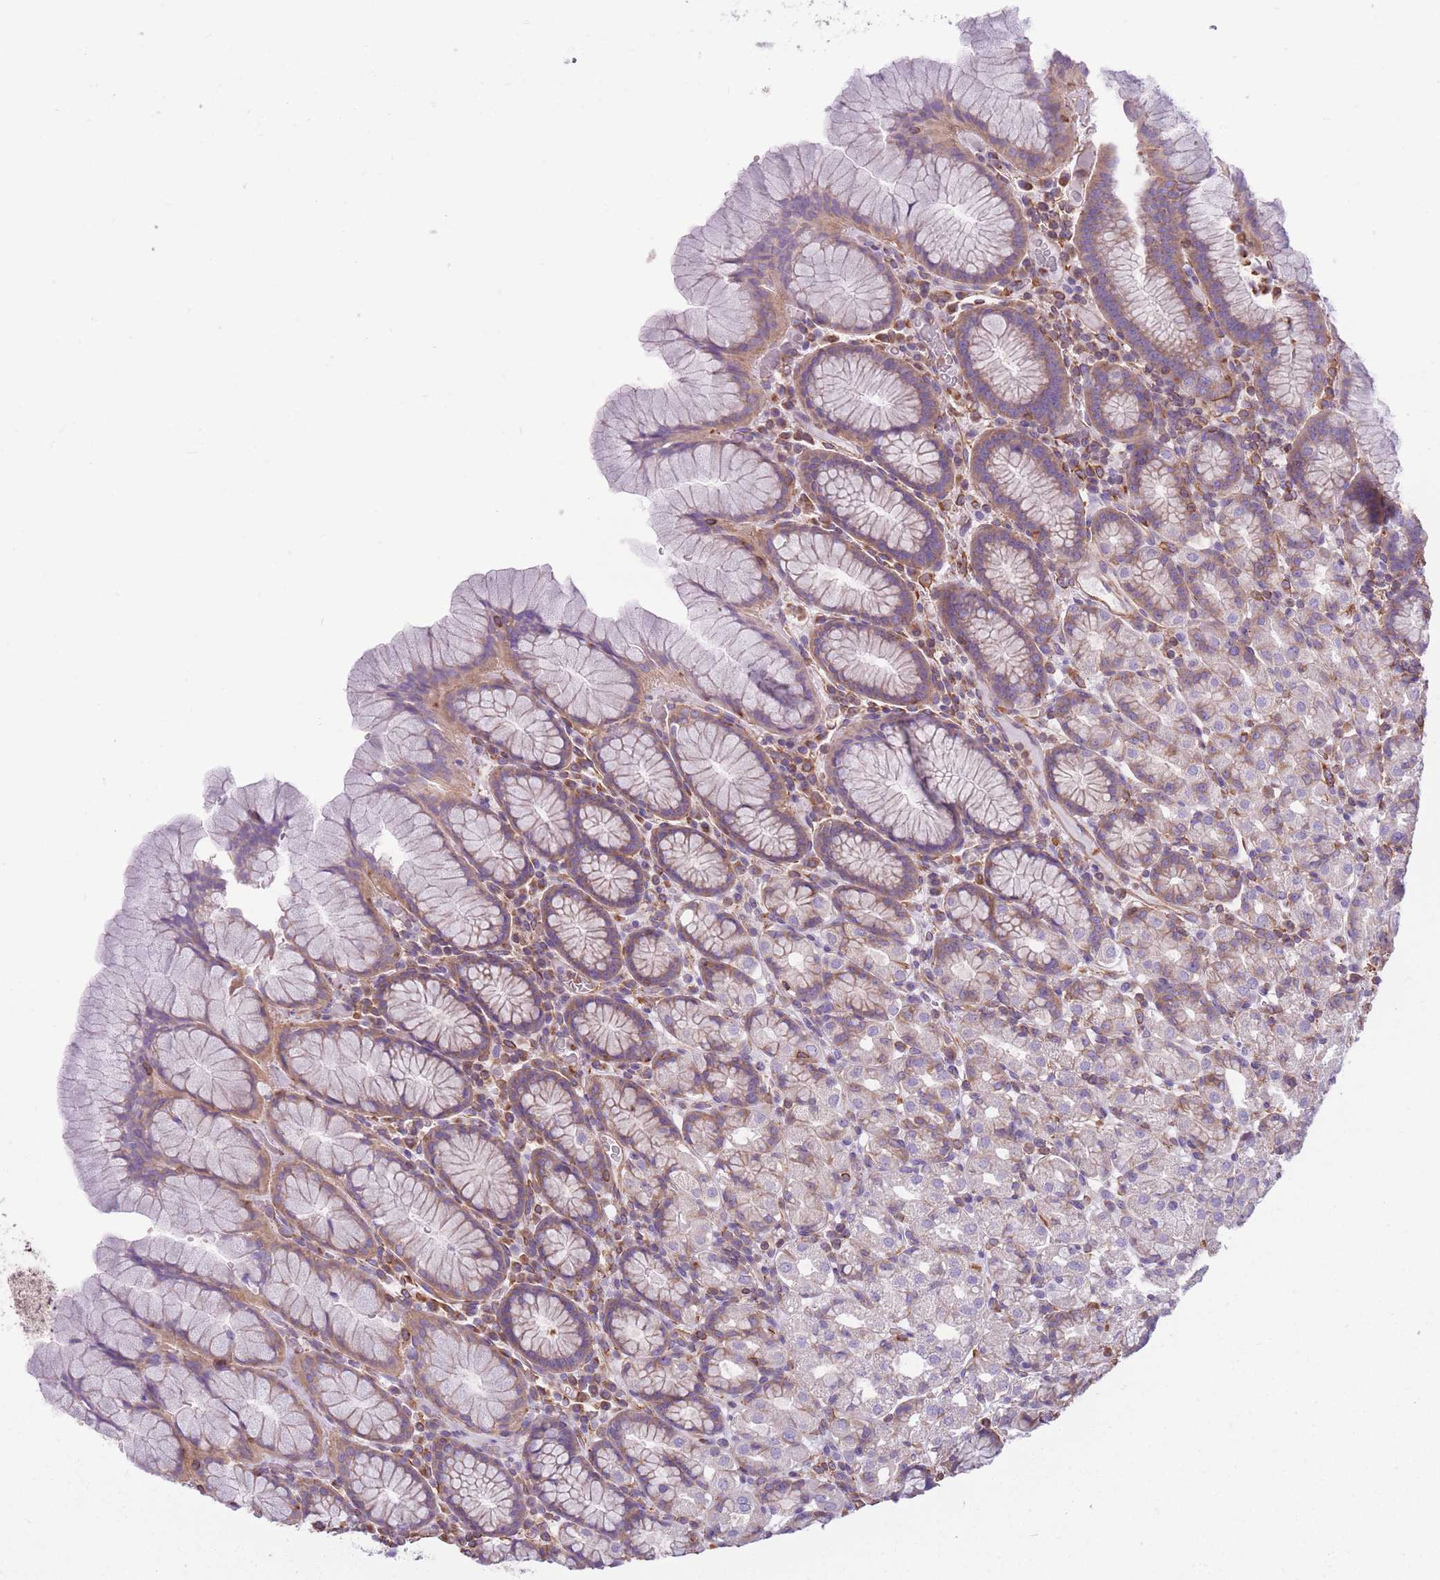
{"staining": {"intensity": "weak", "quantity": "25%-75%", "location": "cytoplasmic/membranous"}, "tissue": "stomach", "cell_type": "Glandular cells", "image_type": "normal", "snomed": [{"axis": "morphology", "description": "Normal tissue, NOS"}, {"axis": "topography", "description": "Stomach, upper"}, {"axis": "topography", "description": "Stomach"}], "caption": "Immunohistochemistry image of benign stomach: stomach stained using immunohistochemistry (IHC) exhibits low levels of weak protein expression localized specifically in the cytoplasmic/membranous of glandular cells, appearing as a cytoplasmic/membranous brown color.", "gene": "ADD1", "patient": {"sex": "male", "age": 62}}